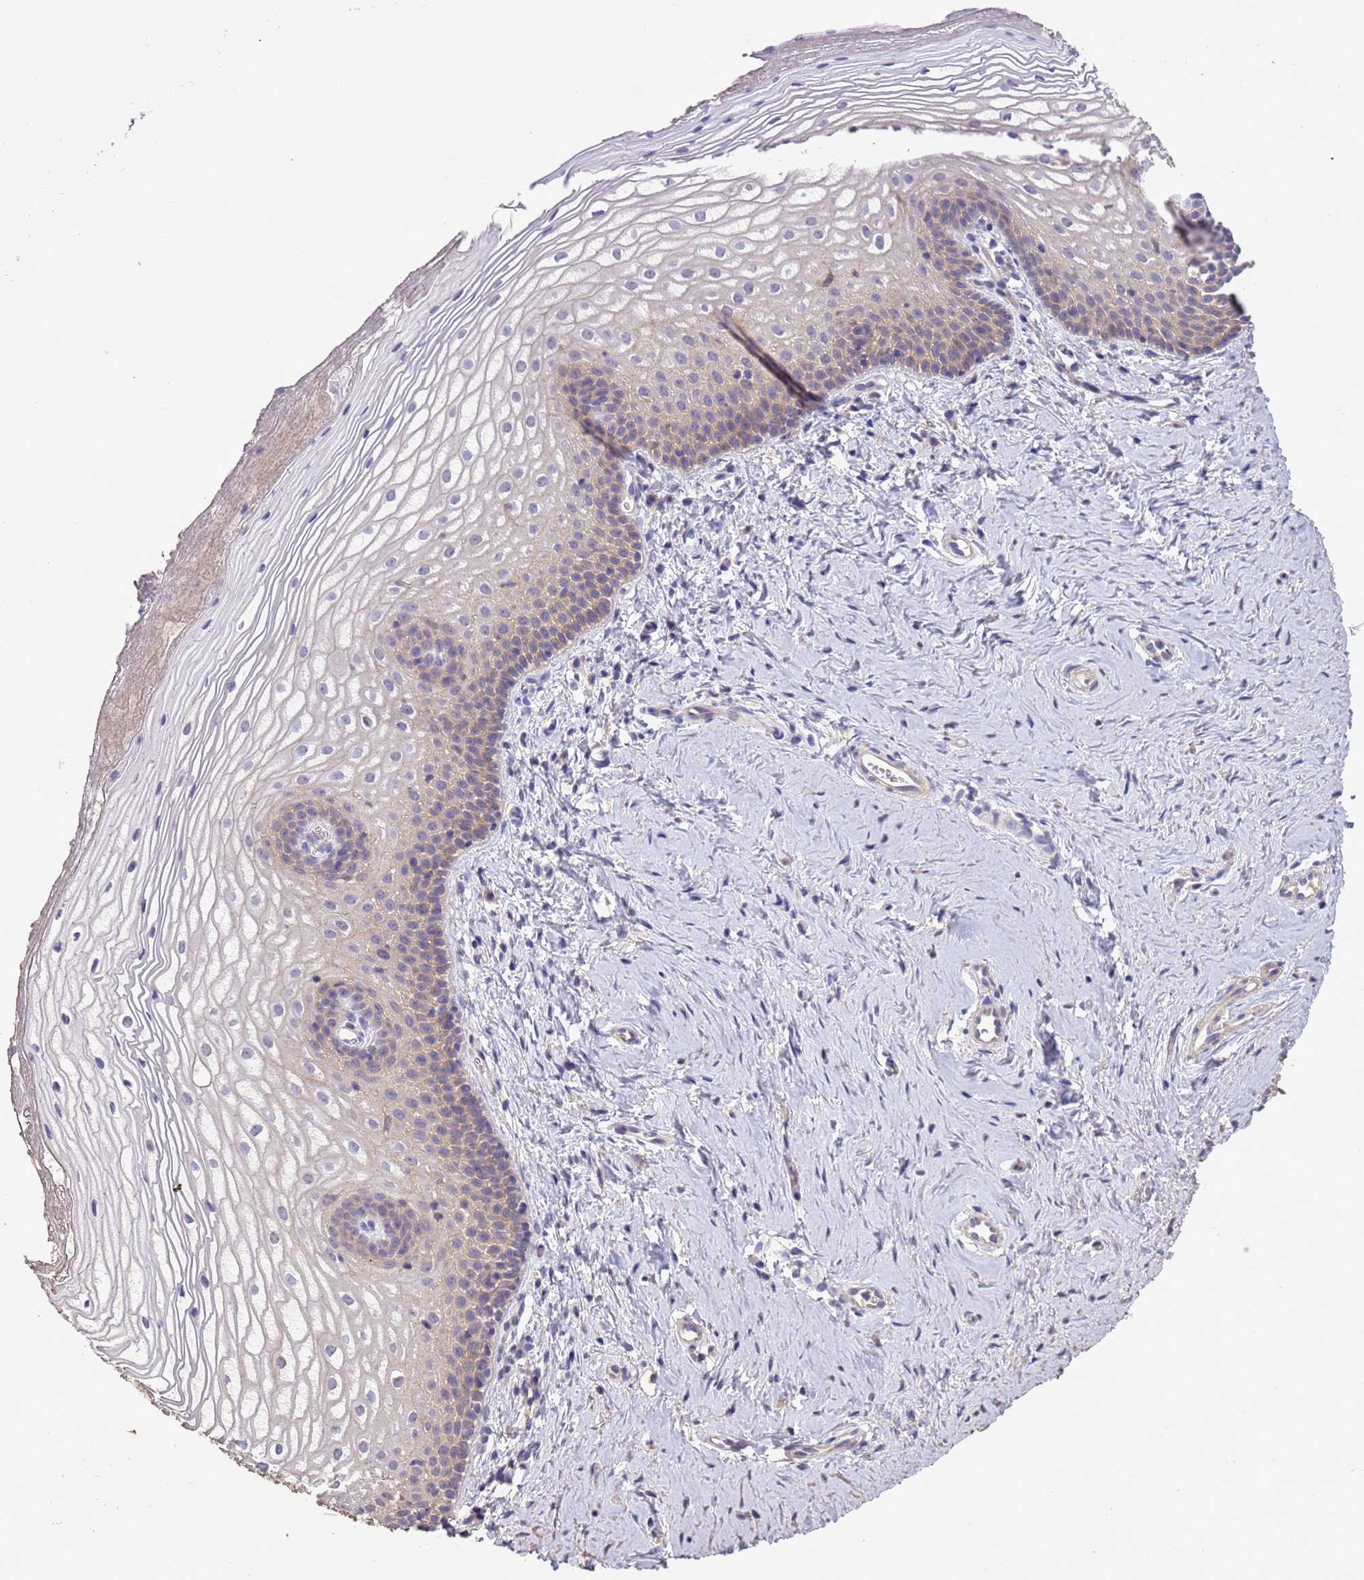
{"staining": {"intensity": "weak", "quantity": "25%-75%", "location": "cytoplasmic/membranous"}, "tissue": "vagina", "cell_type": "Squamous epithelial cells", "image_type": "normal", "snomed": [{"axis": "morphology", "description": "Normal tissue, NOS"}, {"axis": "topography", "description": "Vagina"}], "caption": "The image shows a brown stain indicating the presence of a protein in the cytoplasmic/membranous of squamous epithelial cells in vagina. (DAB (3,3'-diaminobenzidine) IHC, brown staining for protein, blue staining for nuclei).", "gene": "SLC9B2", "patient": {"sex": "female", "age": 56}}